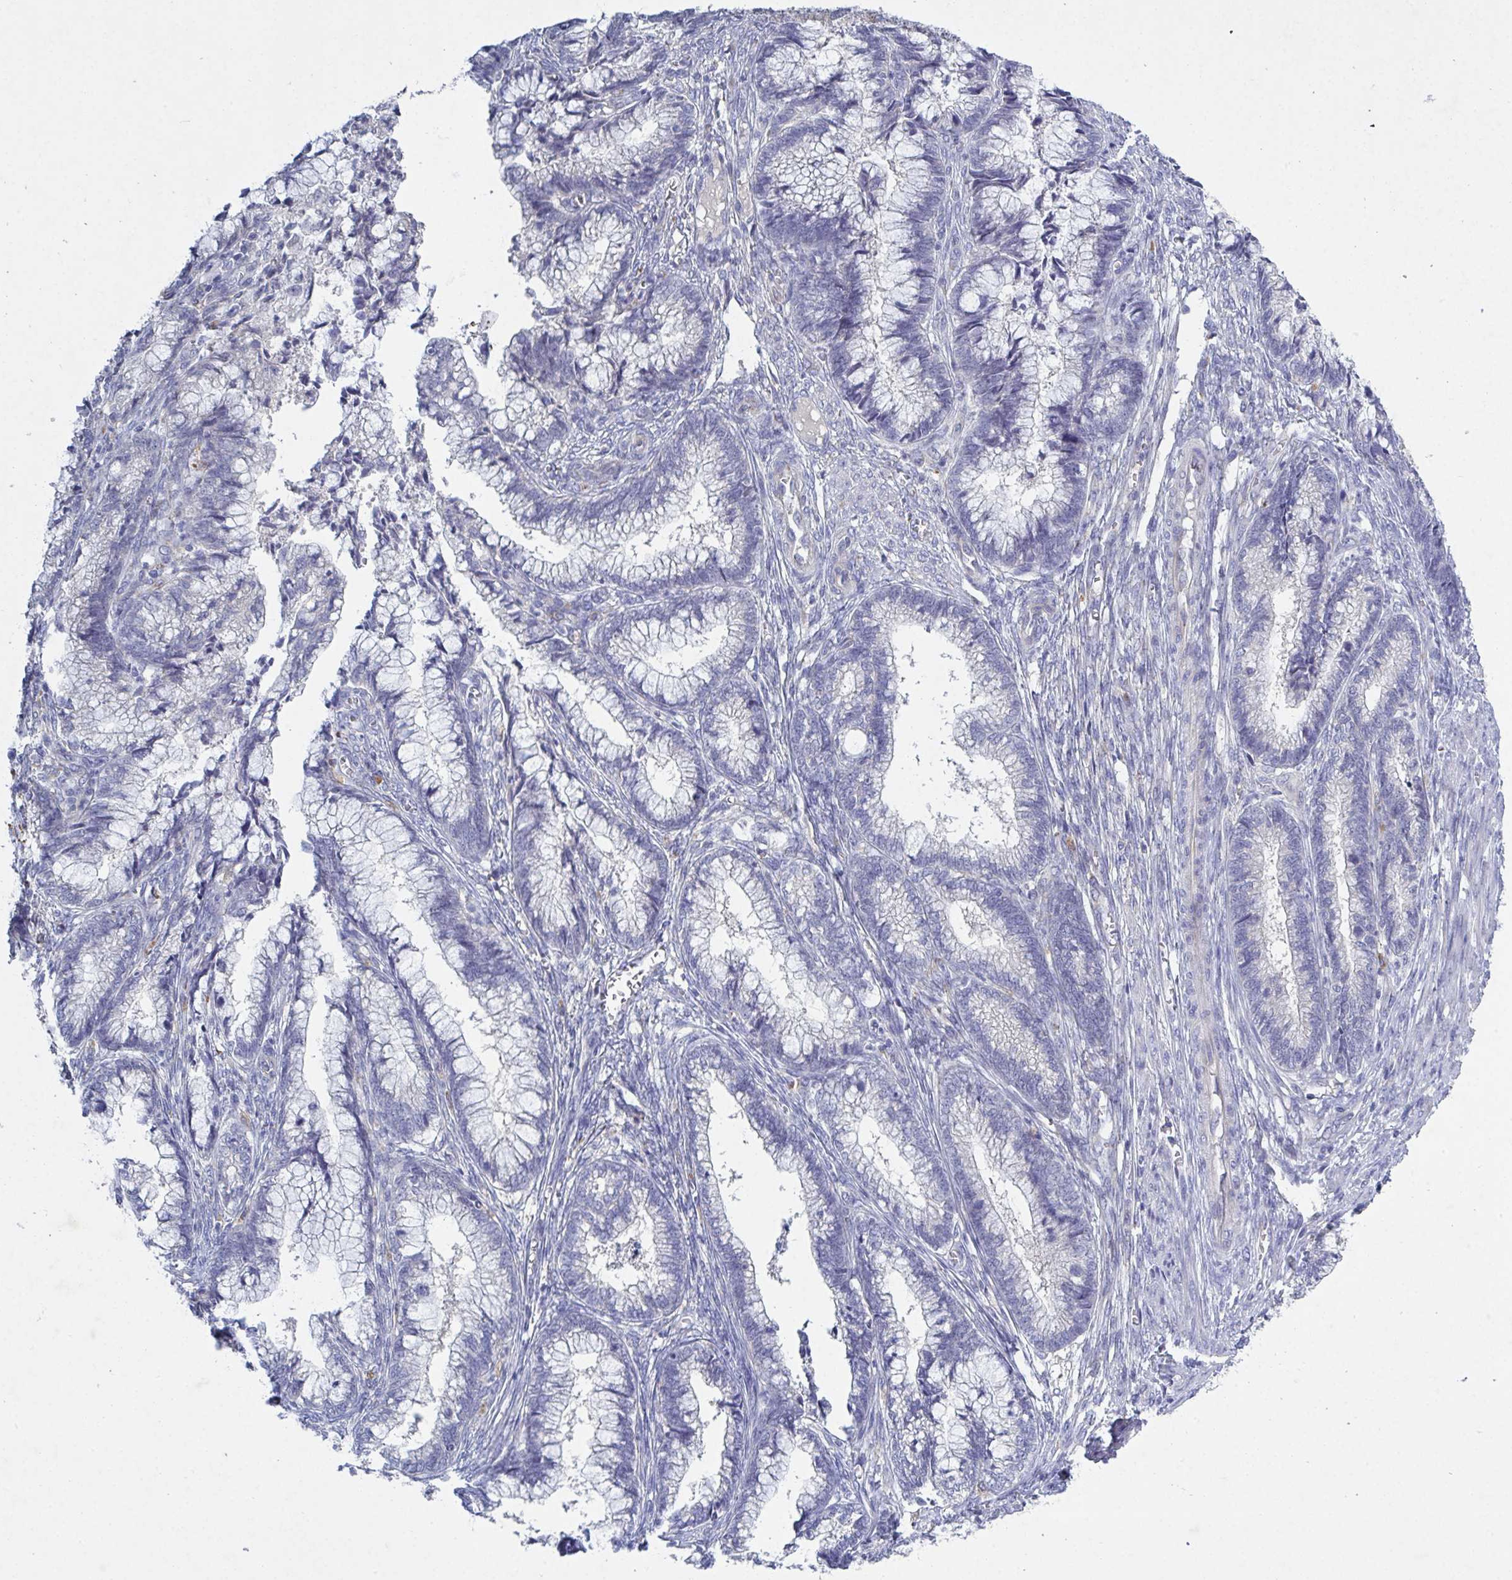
{"staining": {"intensity": "negative", "quantity": "none", "location": "none"}, "tissue": "cervical cancer", "cell_type": "Tumor cells", "image_type": "cancer", "snomed": [{"axis": "morphology", "description": "Adenocarcinoma, NOS"}, {"axis": "topography", "description": "Cervix"}], "caption": "IHC image of adenocarcinoma (cervical) stained for a protein (brown), which shows no positivity in tumor cells.", "gene": "GALNT13", "patient": {"sex": "female", "age": 44}}